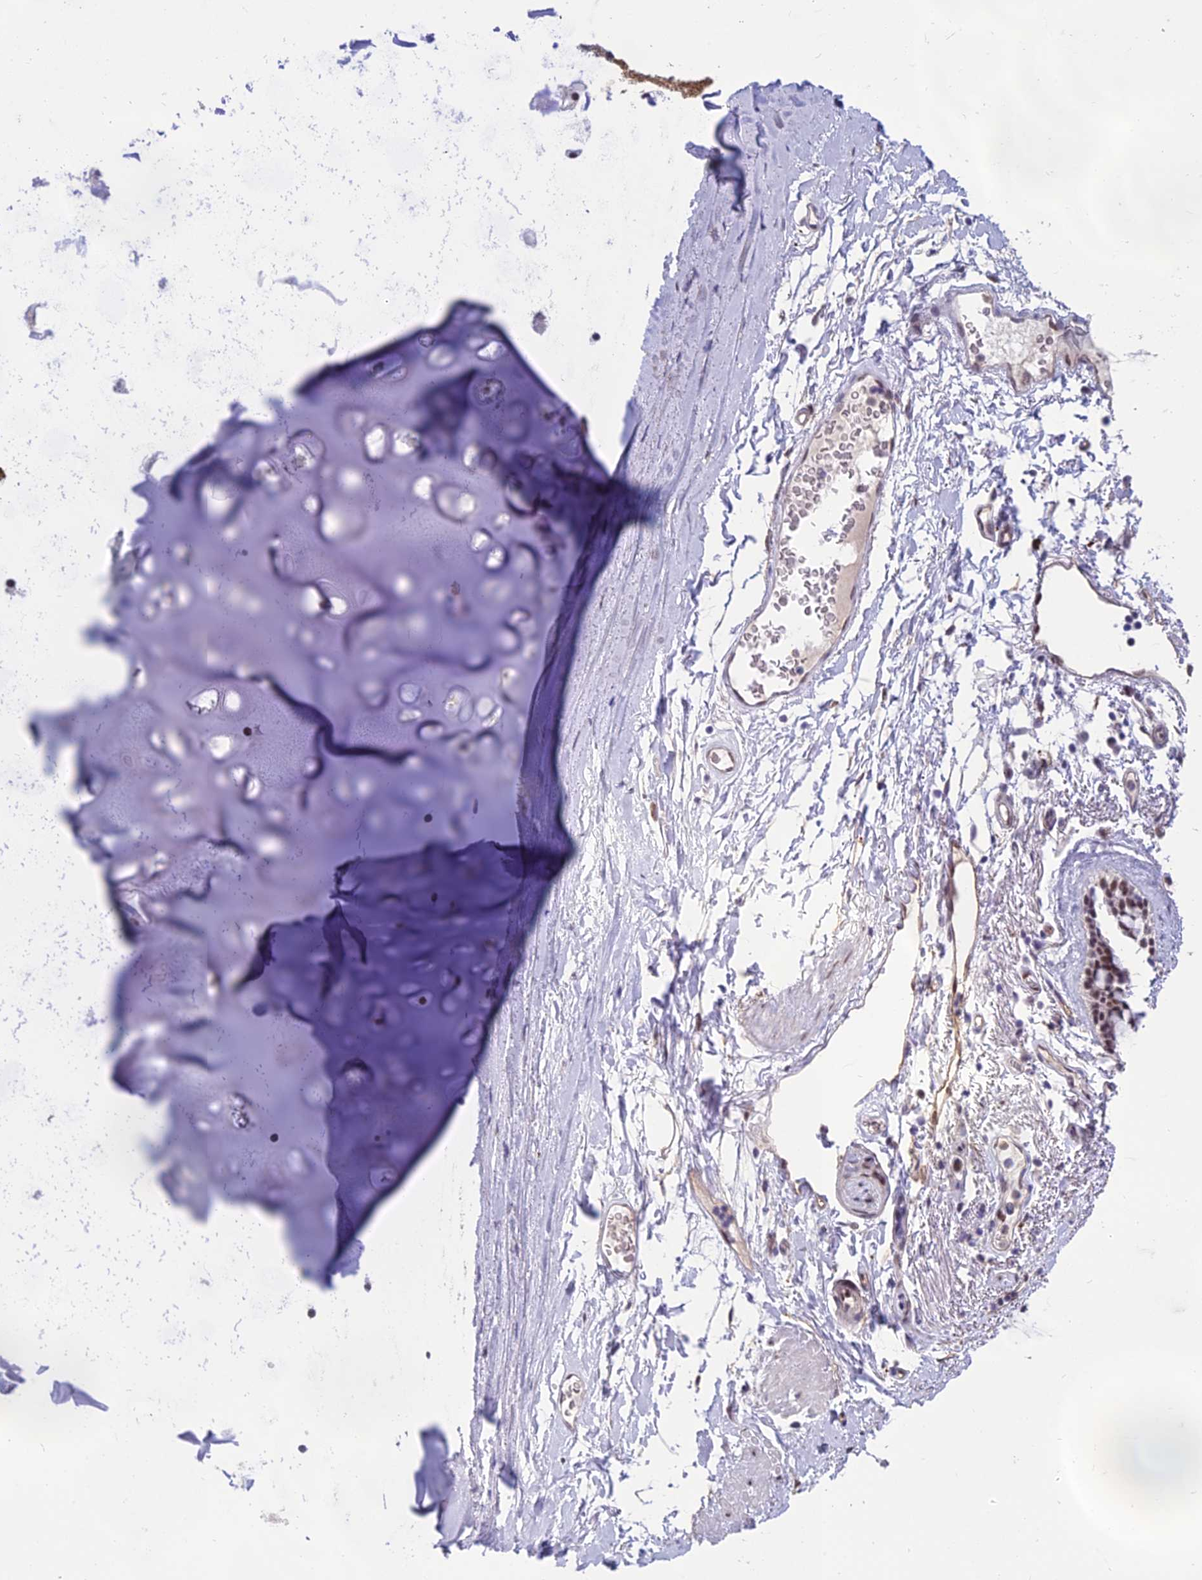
{"staining": {"intensity": "moderate", "quantity": "<25%", "location": "cytoplasmic/membranous"}, "tissue": "adipose tissue", "cell_type": "Adipocytes", "image_type": "normal", "snomed": [{"axis": "morphology", "description": "Normal tissue, NOS"}, {"axis": "topography", "description": "Lymph node"}, {"axis": "topography", "description": "Bronchus"}], "caption": "Adipose tissue stained with a brown dye demonstrates moderate cytoplasmic/membranous positive staining in approximately <25% of adipocytes.", "gene": "RANBP3", "patient": {"sex": "male", "age": 63}}